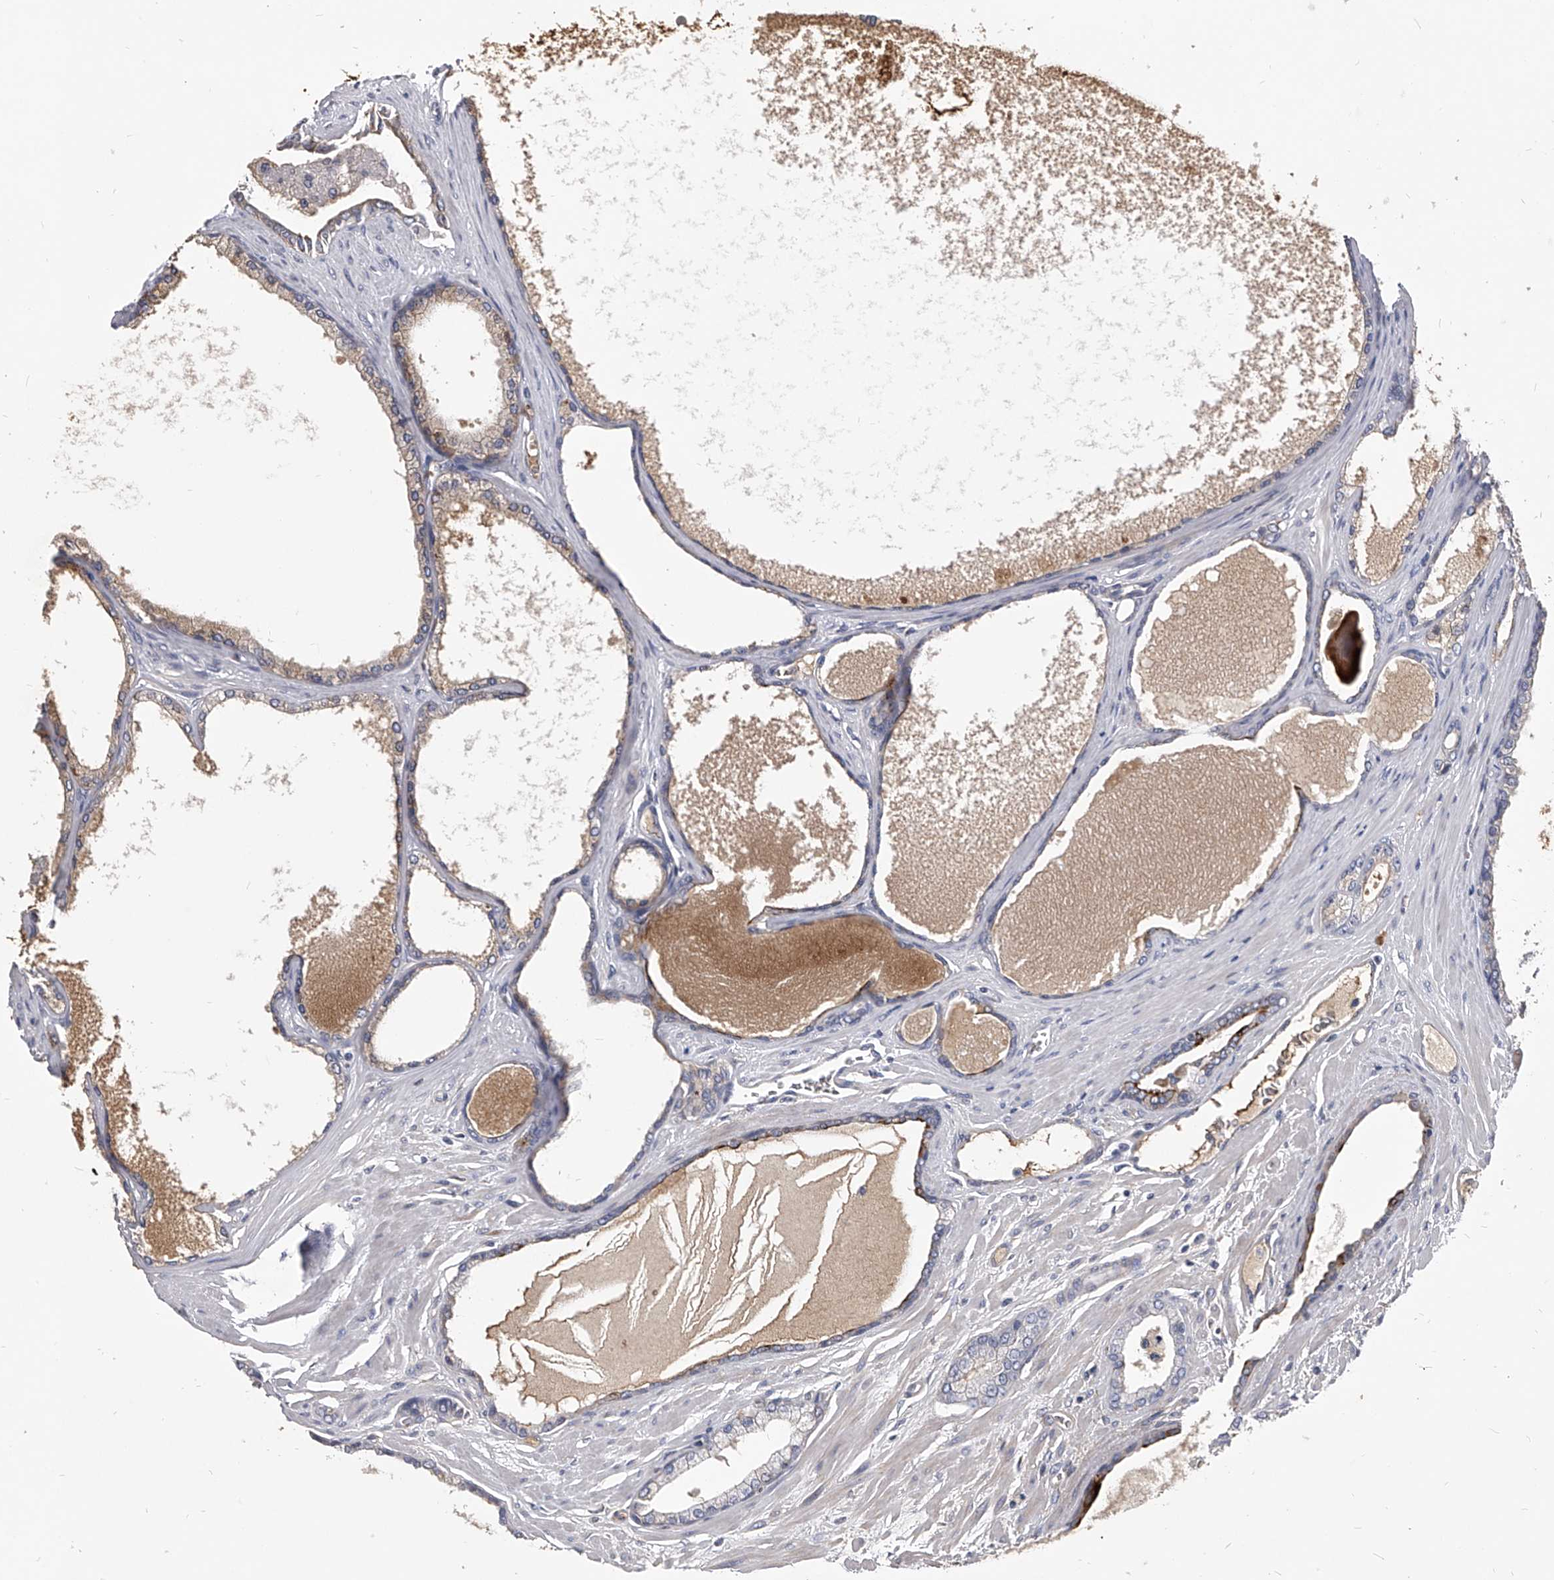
{"staining": {"intensity": "negative", "quantity": "none", "location": "none"}, "tissue": "prostate cancer", "cell_type": "Tumor cells", "image_type": "cancer", "snomed": [{"axis": "morphology", "description": "Adenocarcinoma, Low grade"}, {"axis": "topography", "description": "Prostate"}], "caption": "The IHC histopathology image has no significant staining in tumor cells of prostate cancer tissue.", "gene": "MDN1", "patient": {"sex": "male", "age": 70}}